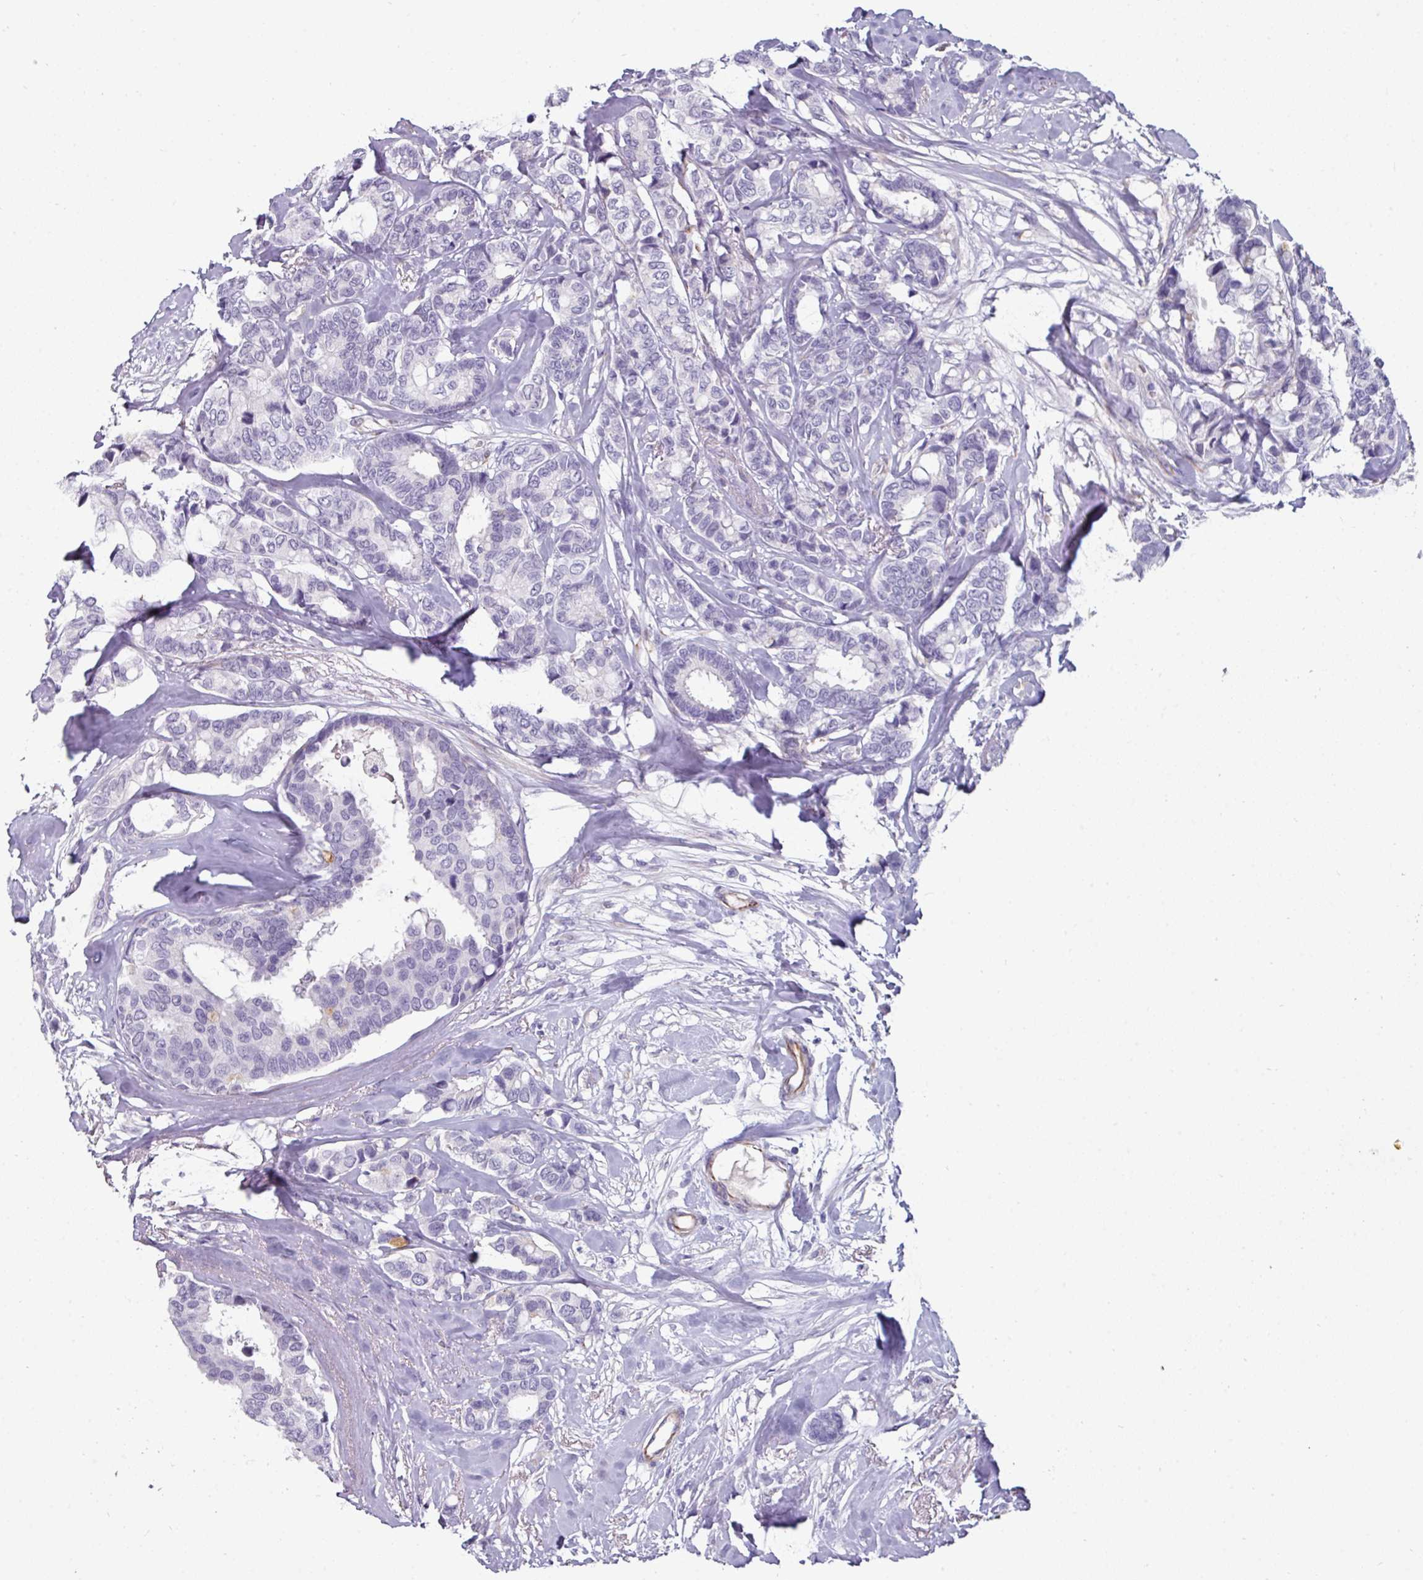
{"staining": {"intensity": "negative", "quantity": "none", "location": "none"}, "tissue": "breast cancer", "cell_type": "Tumor cells", "image_type": "cancer", "snomed": [{"axis": "morphology", "description": "Duct carcinoma"}, {"axis": "topography", "description": "Breast"}], "caption": "There is no significant positivity in tumor cells of breast cancer. (DAB immunohistochemistry with hematoxylin counter stain).", "gene": "EYA3", "patient": {"sex": "female", "age": 87}}